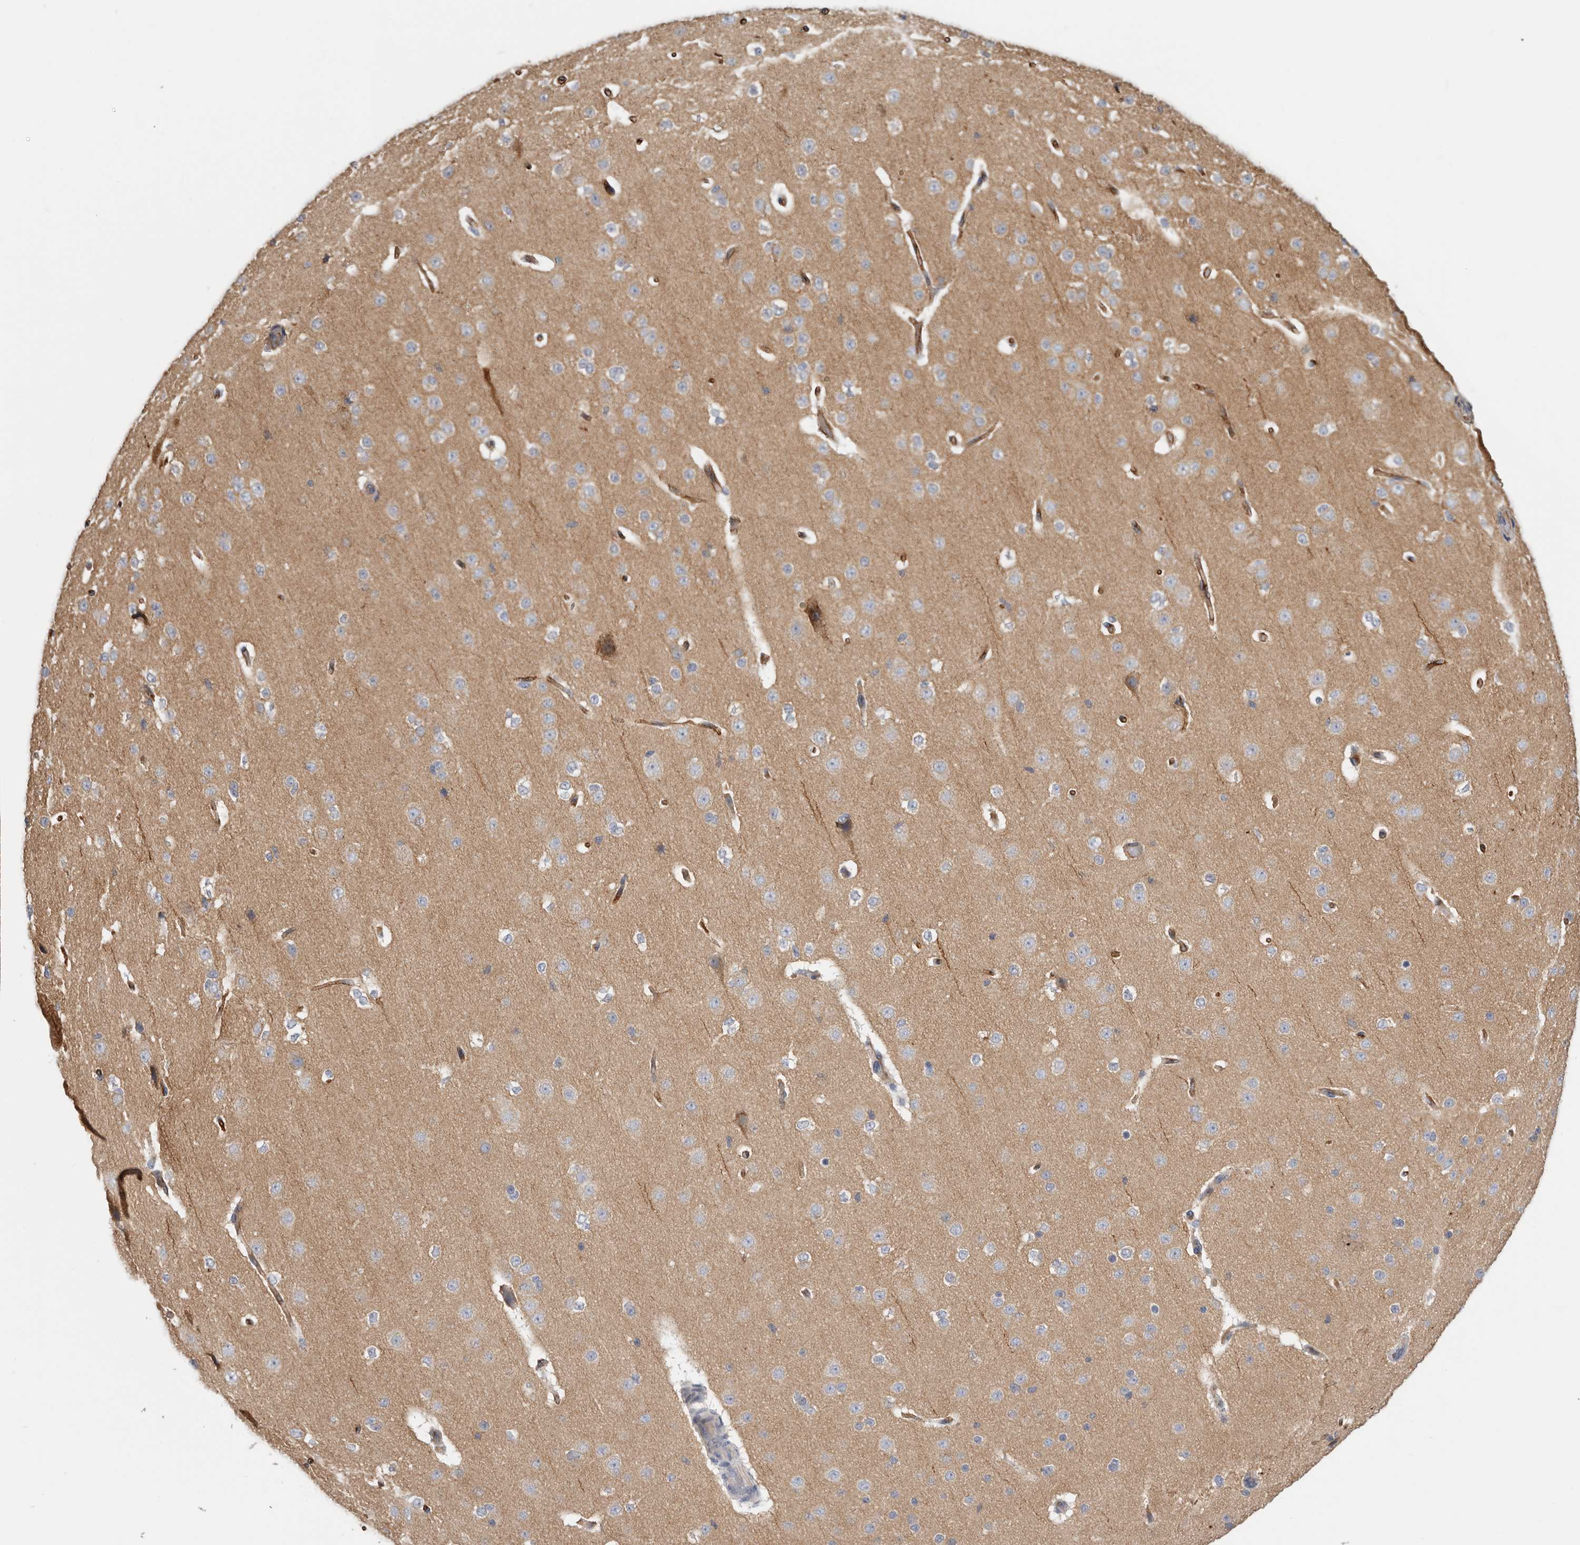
{"staining": {"intensity": "moderate", "quantity": ">75%", "location": "cytoplasmic/membranous"}, "tissue": "cerebral cortex", "cell_type": "Endothelial cells", "image_type": "normal", "snomed": [{"axis": "morphology", "description": "Normal tissue, NOS"}, {"axis": "morphology", "description": "Developmental malformation"}, {"axis": "topography", "description": "Cerebral cortex"}], "caption": "Protein expression analysis of benign cerebral cortex exhibits moderate cytoplasmic/membranous staining in approximately >75% of endothelial cells.", "gene": "TFRC", "patient": {"sex": "female", "age": 30}}